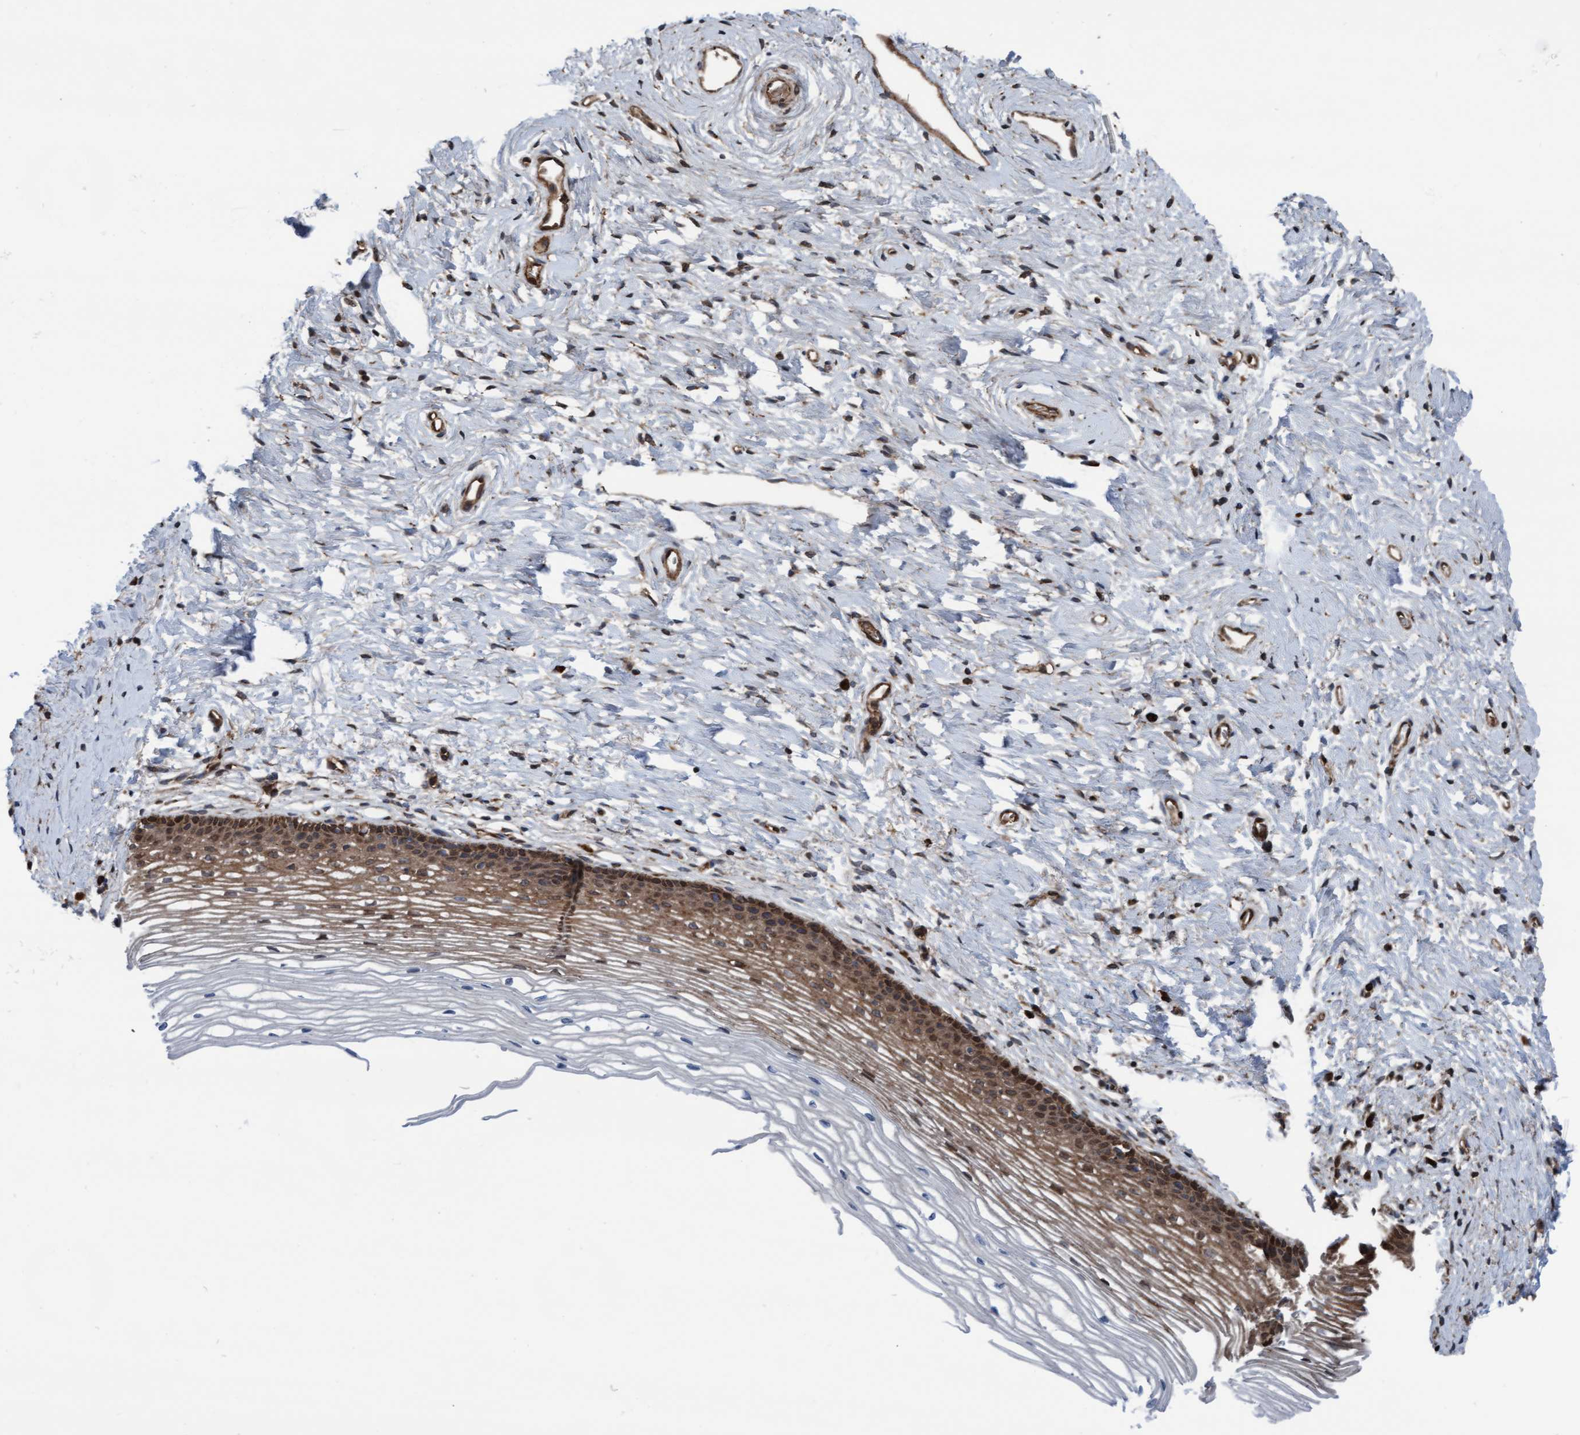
{"staining": {"intensity": "moderate", "quantity": ">75%", "location": "cytoplasmic/membranous"}, "tissue": "cervix", "cell_type": "Glandular cells", "image_type": "normal", "snomed": [{"axis": "morphology", "description": "Normal tissue, NOS"}, {"axis": "topography", "description": "Cervix"}], "caption": "Cervix stained with DAB (3,3'-diaminobenzidine) immunohistochemistry demonstrates medium levels of moderate cytoplasmic/membranous positivity in about >75% of glandular cells.", "gene": "RAP1GAP2", "patient": {"sex": "female", "age": 77}}